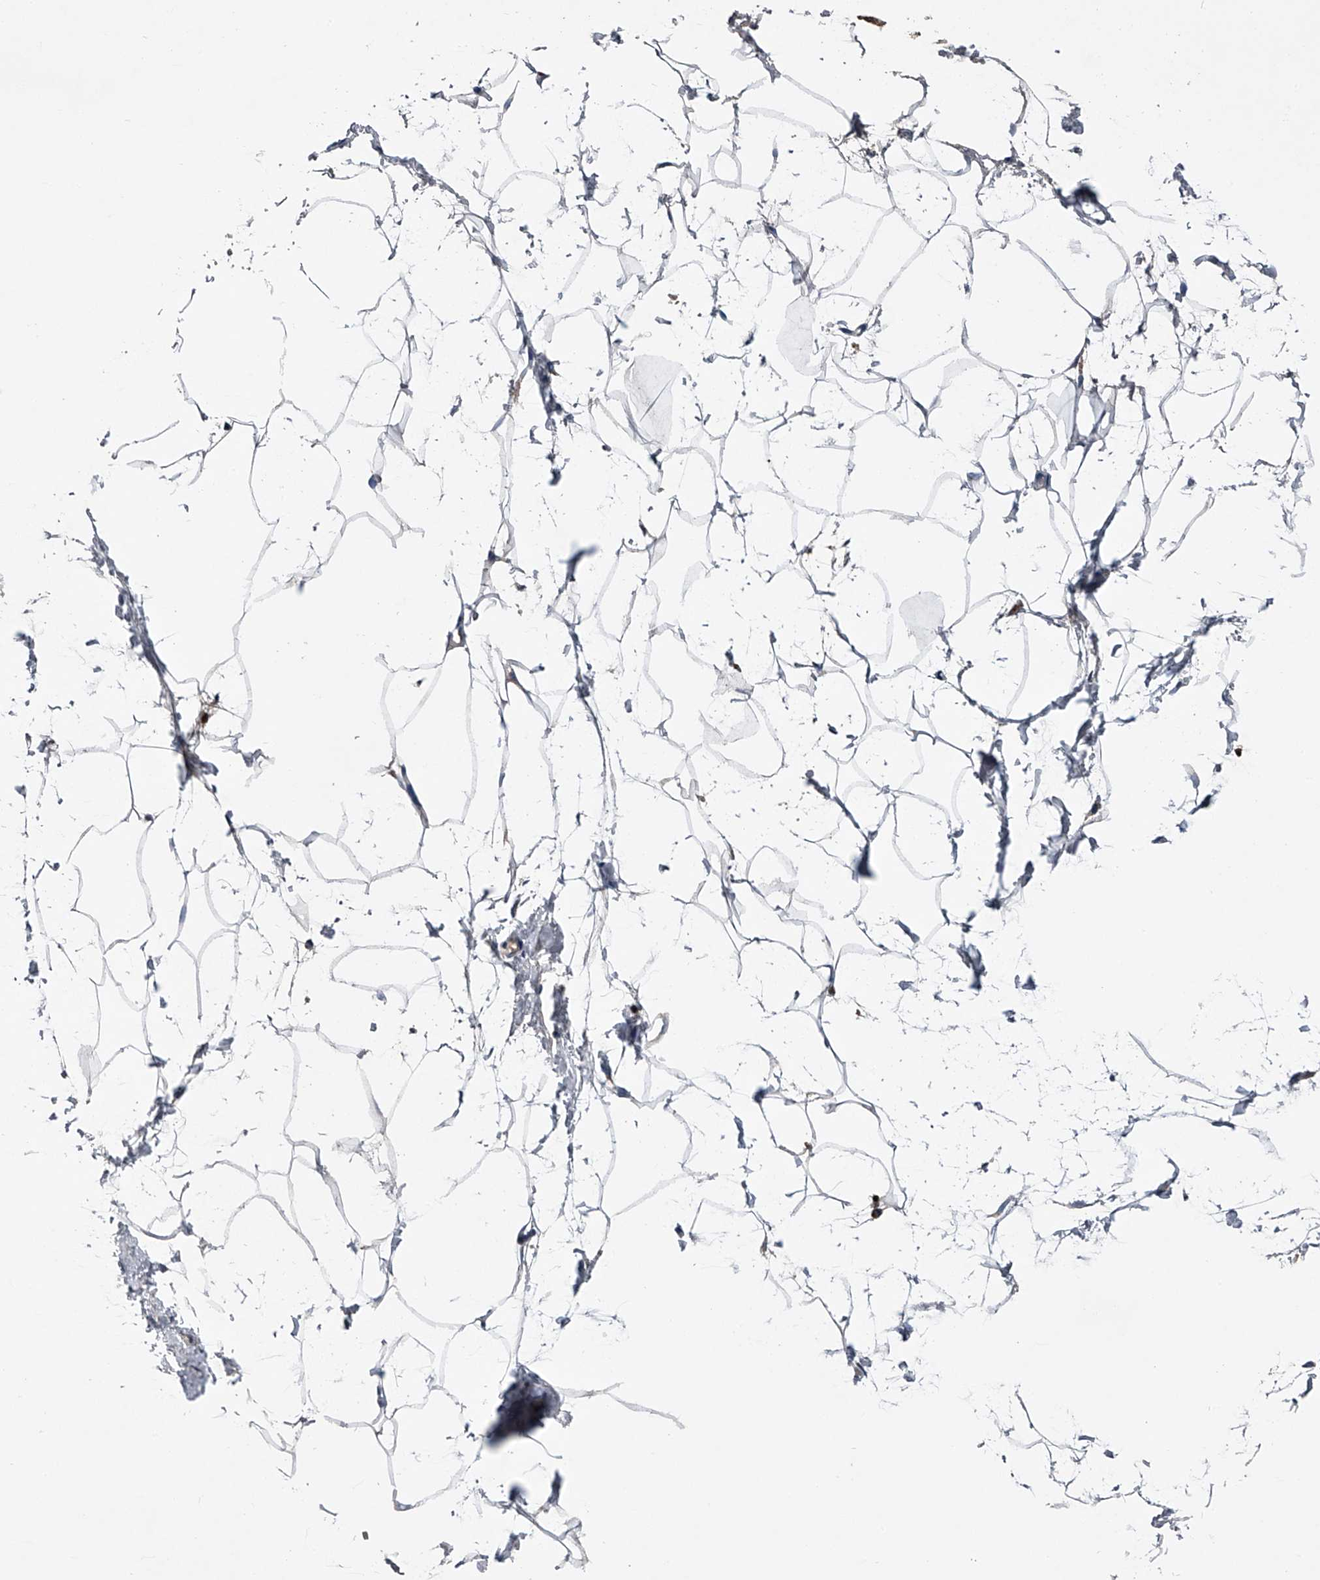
{"staining": {"intensity": "weak", "quantity": "<25%", "location": "cytoplasmic/membranous"}, "tissue": "breast", "cell_type": "Adipocytes", "image_type": "normal", "snomed": [{"axis": "morphology", "description": "Normal tissue, NOS"}, {"axis": "morphology", "description": "Lobular carcinoma"}, {"axis": "topography", "description": "Breast"}], "caption": "IHC of normal breast demonstrates no positivity in adipocytes. (DAB immunohistochemistry (IHC) with hematoxylin counter stain).", "gene": "ABCG1", "patient": {"sex": "female", "age": 62}}